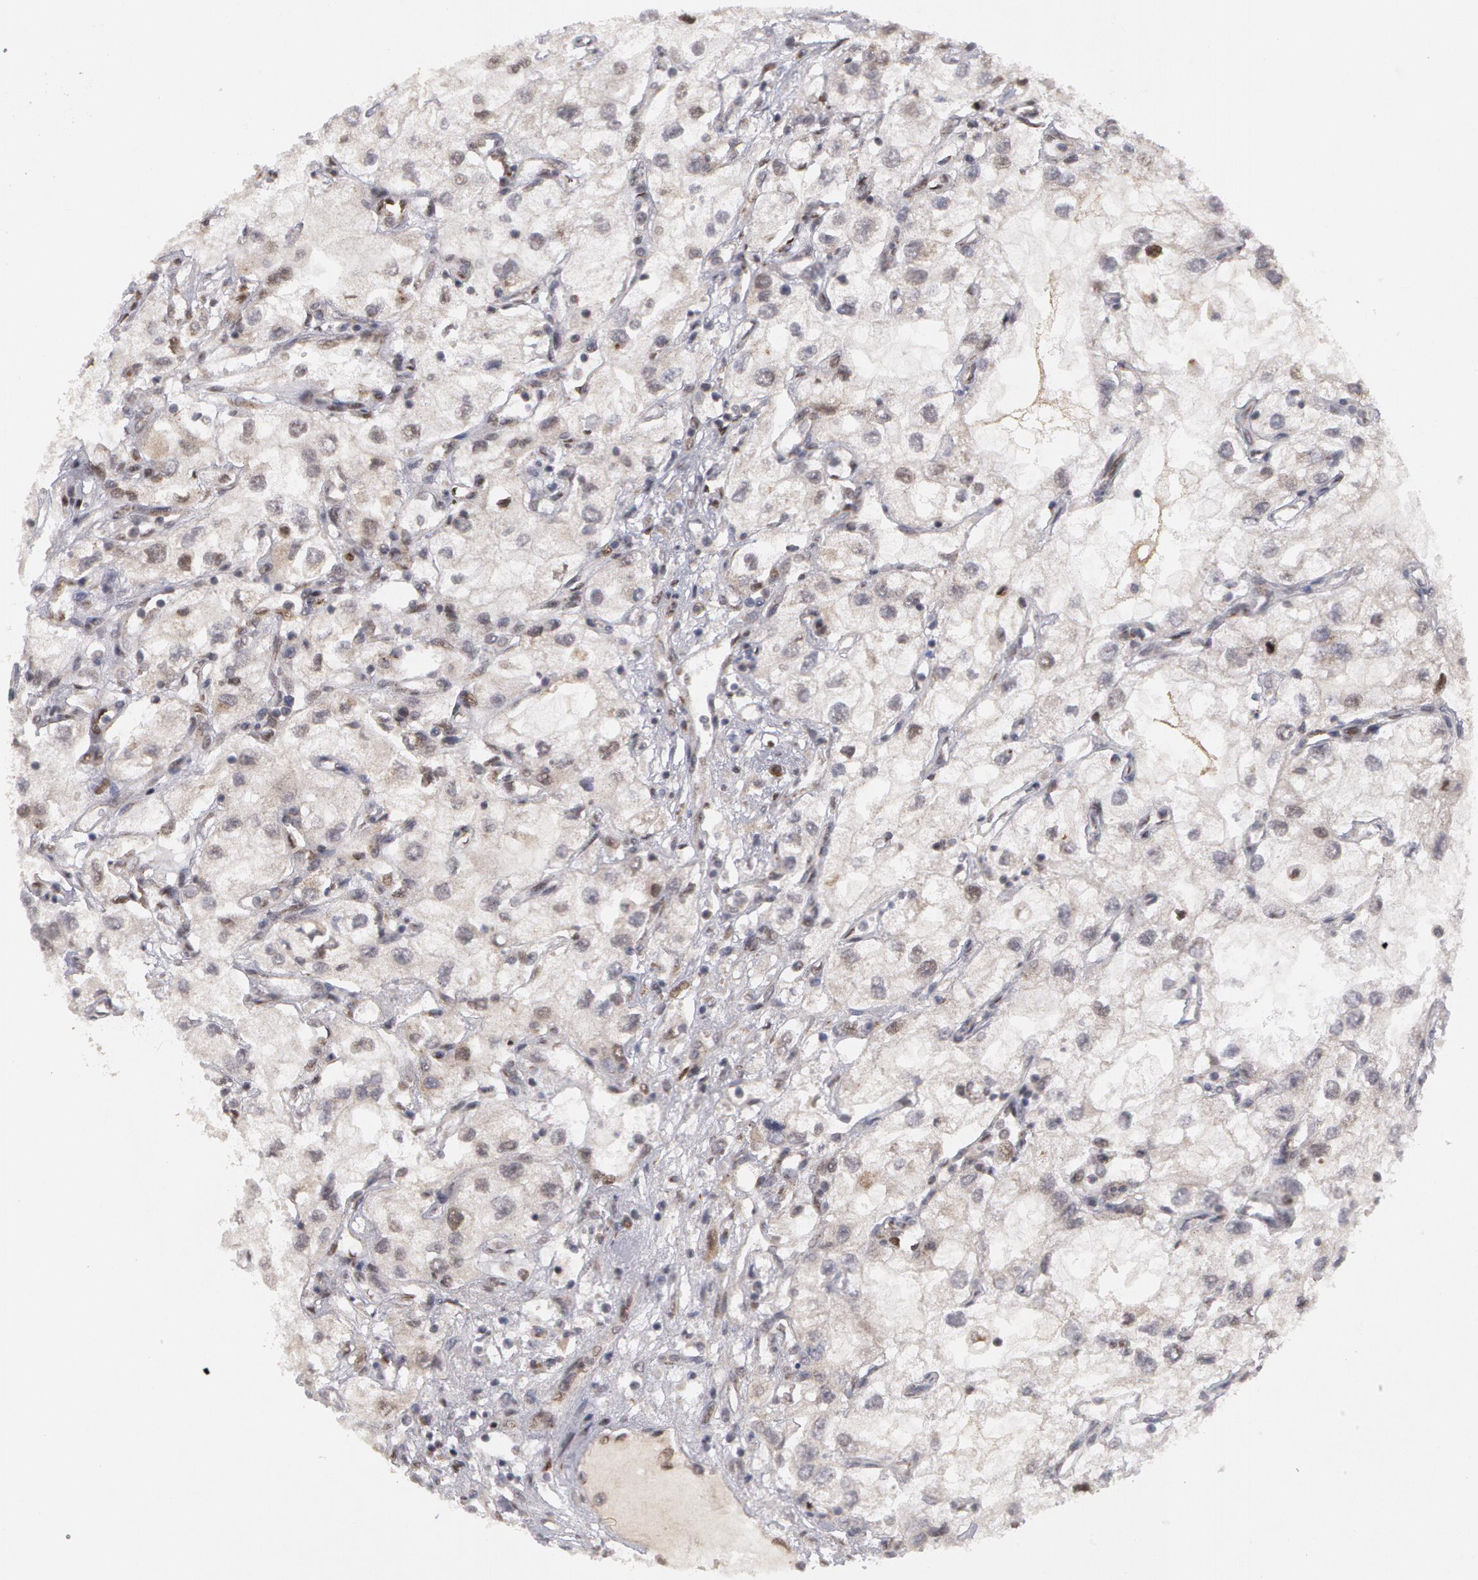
{"staining": {"intensity": "negative", "quantity": "none", "location": "none"}, "tissue": "renal cancer", "cell_type": "Tumor cells", "image_type": "cancer", "snomed": [{"axis": "morphology", "description": "Adenocarcinoma, NOS"}, {"axis": "topography", "description": "Kidney"}], "caption": "Tumor cells are negative for protein expression in human renal adenocarcinoma.", "gene": "STX5", "patient": {"sex": "male", "age": 57}}